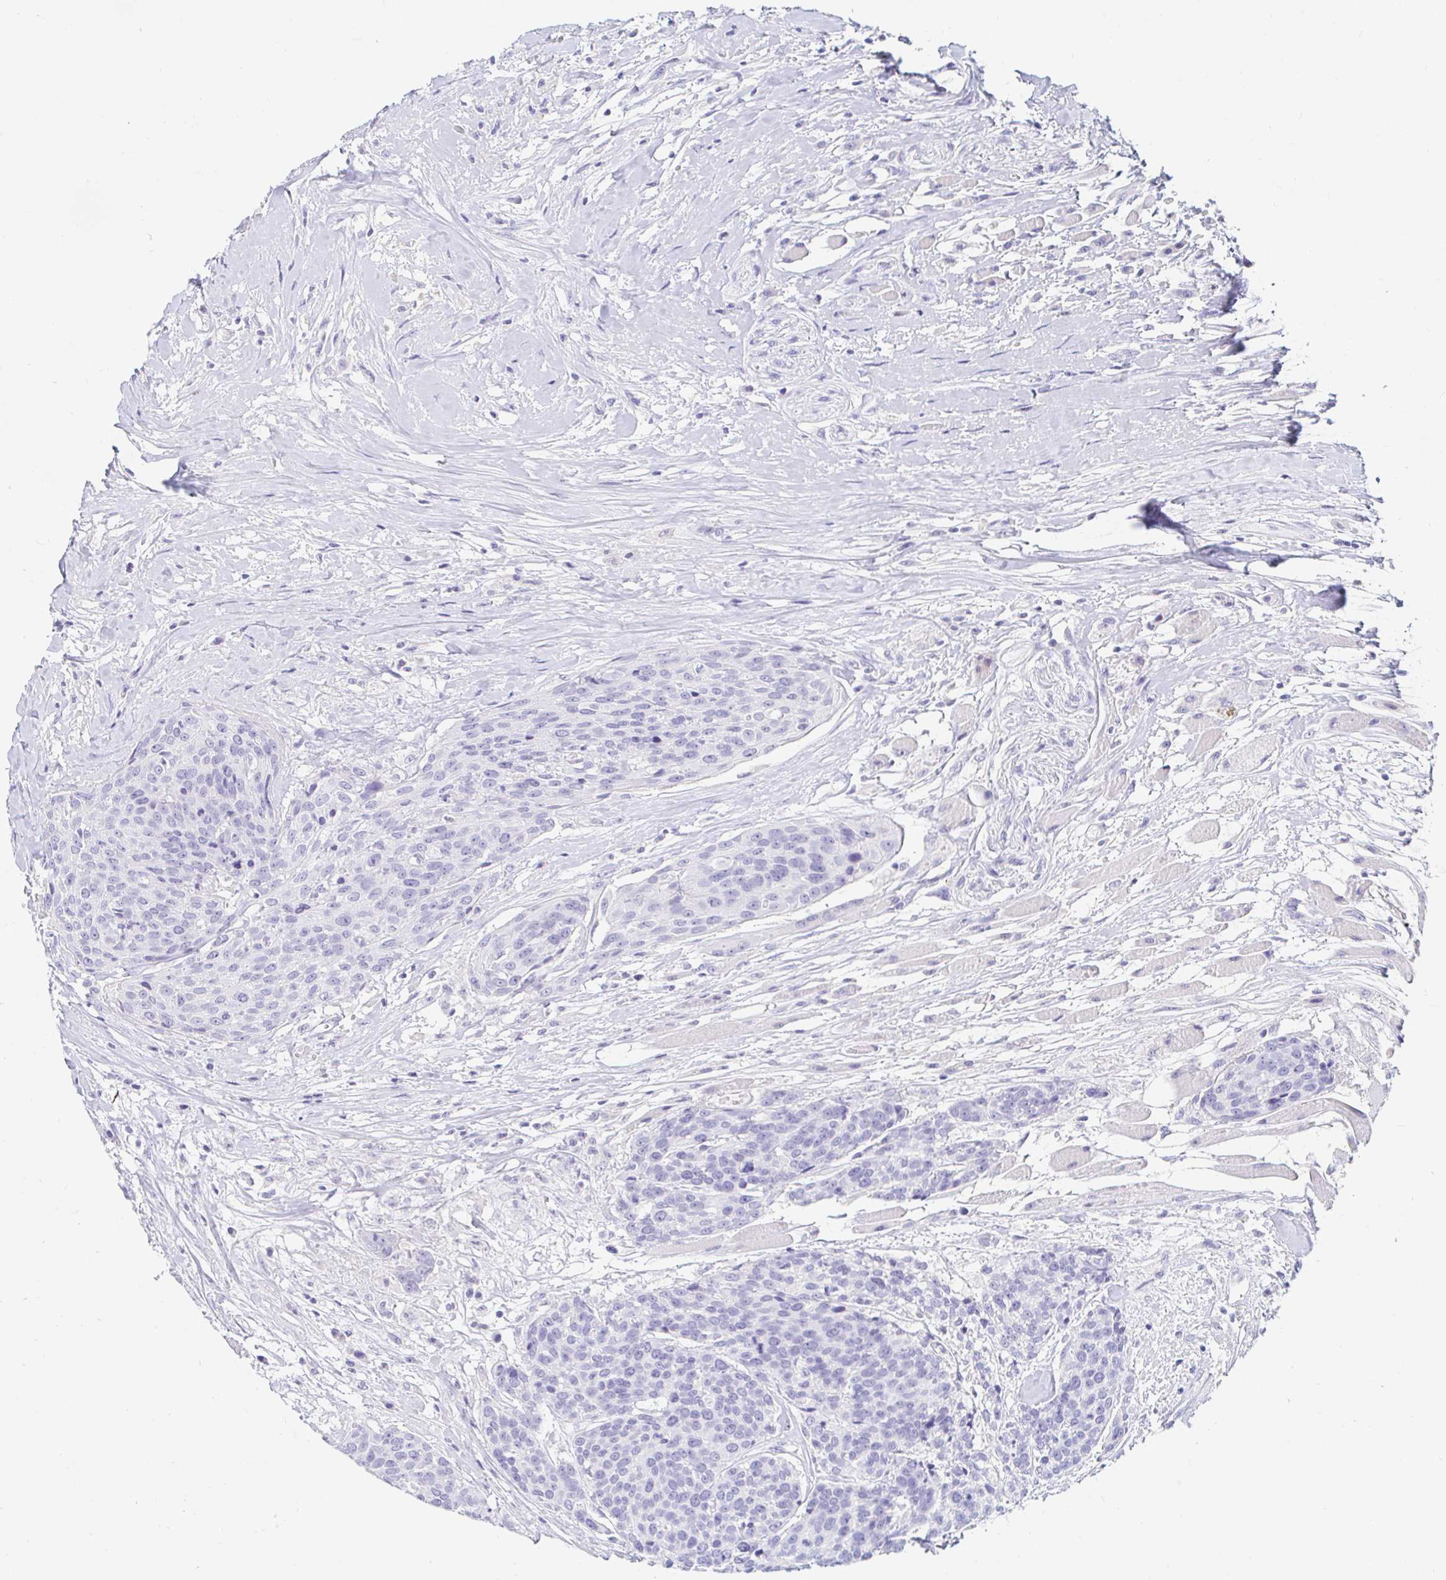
{"staining": {"intensity": "negative", "quantity": "none", "location": "none"}, "tissue": "head and neck cancer", "cell_type": "Tumor cells", "image_type": "cancer", "snomed": [{"axis": "morphology", "description": "Squamous cell carcinoma, NOS"}, {"axis": "topography", "description": "Oral tissue"}, {"axis": "topography", "description": "Head-Neck"}], "caption": "The immunohistochemistry micrograph has no significant expression in tumor cells of head and neck cancer (squamous cell carcinoma) tissue.", "gene": "TEX44", "patient": {"sex": "male", "age": 64}}